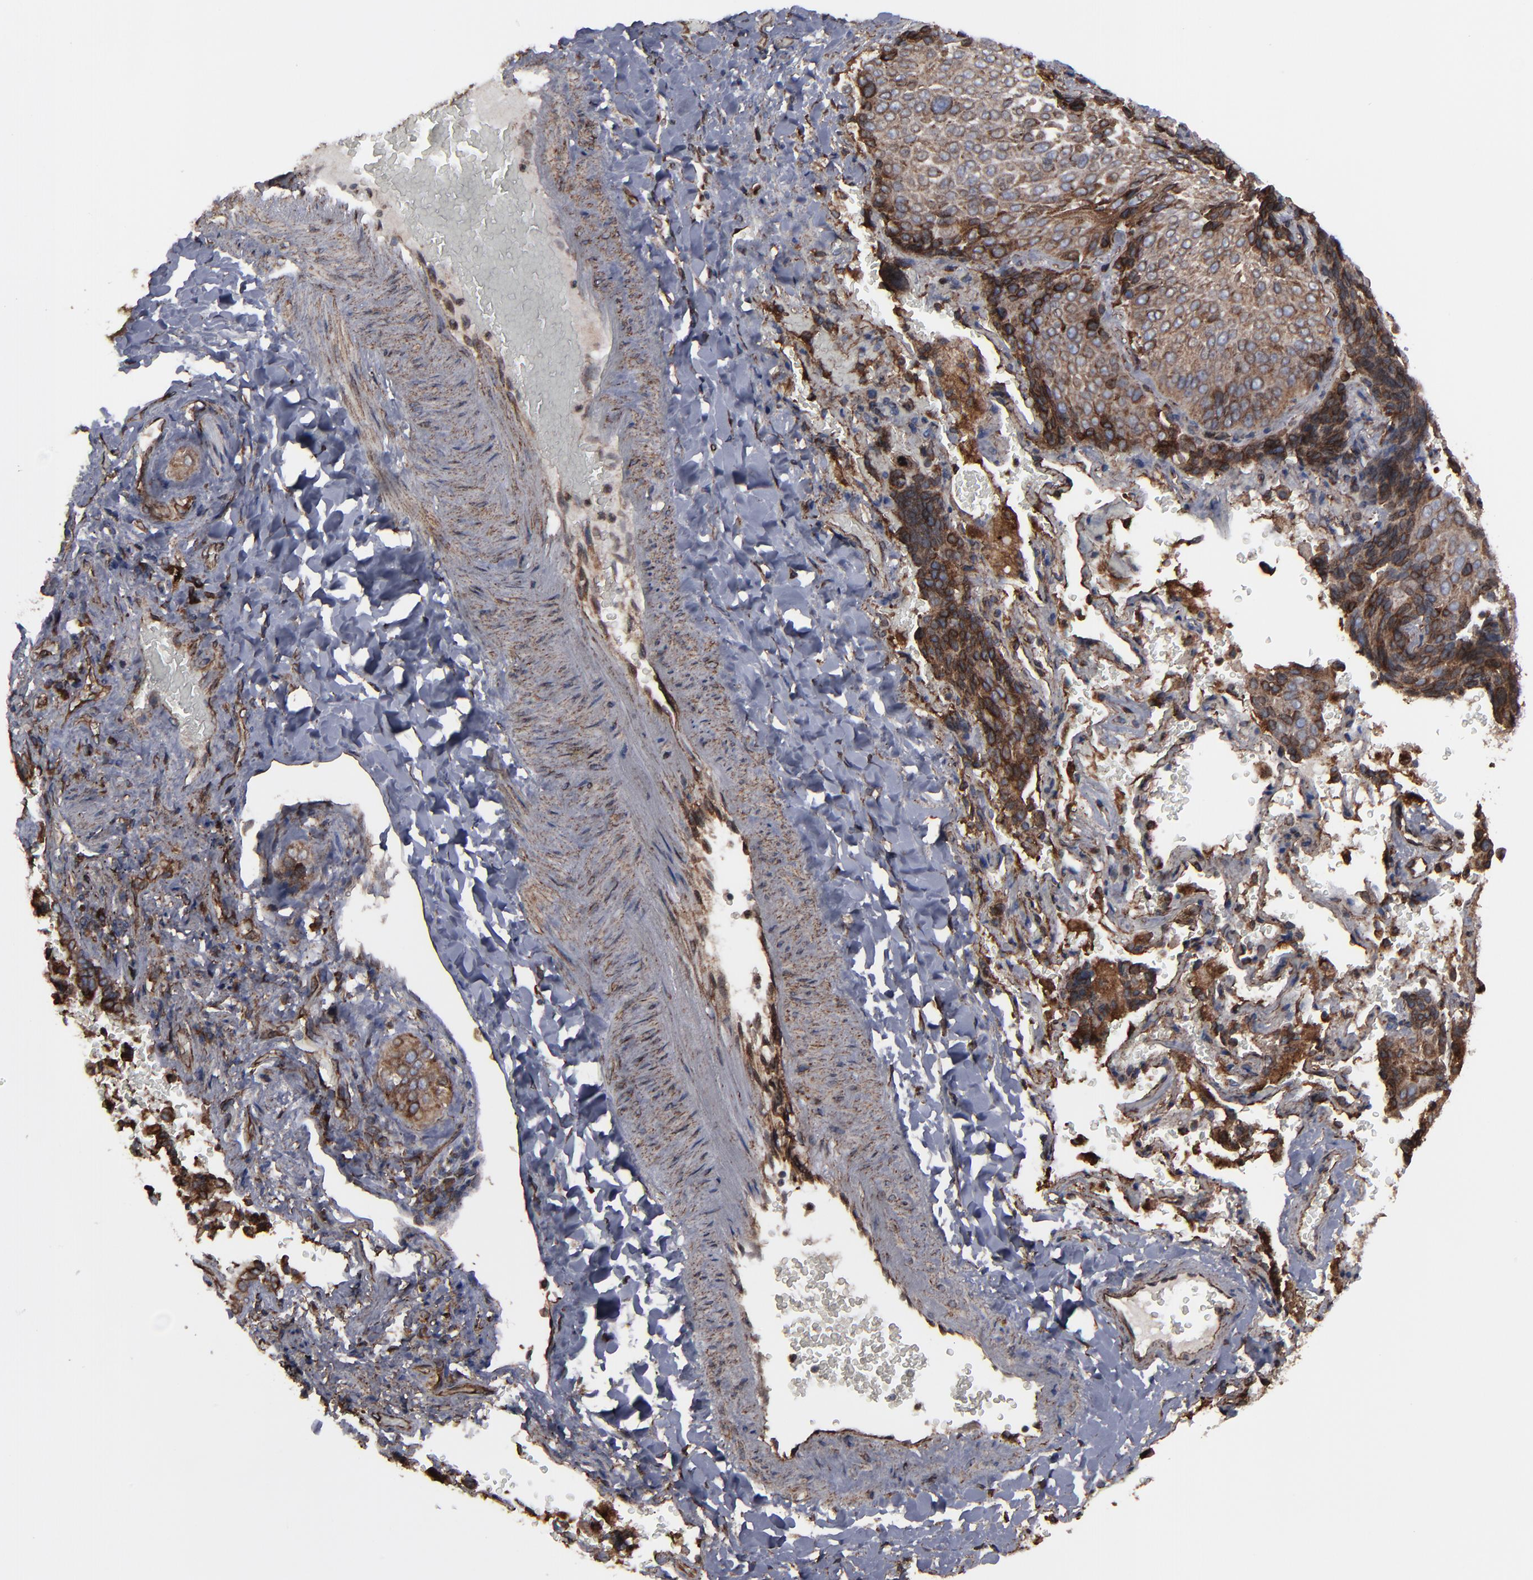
{"staining": {"intensity": "strong", "quantity": "<25%", "location": "cytoplasmic/membranous"}, "tissue": "lung cancer", "cell_type": "Tumor cells", "image_type": "cancer", "snomed": [{"axis": "morphology", "description": "Squamous cell carcinoma, NOS"}, {"axis": "topography", "description": "Lung"}], "caption": "This is a histology image of IHC staining of lung cancer, which shows strong expression in the cytoplasmic/membranous of tumor cells.", "gene": "CNIH1", "patient": {"sex": "male", "age": 54}}